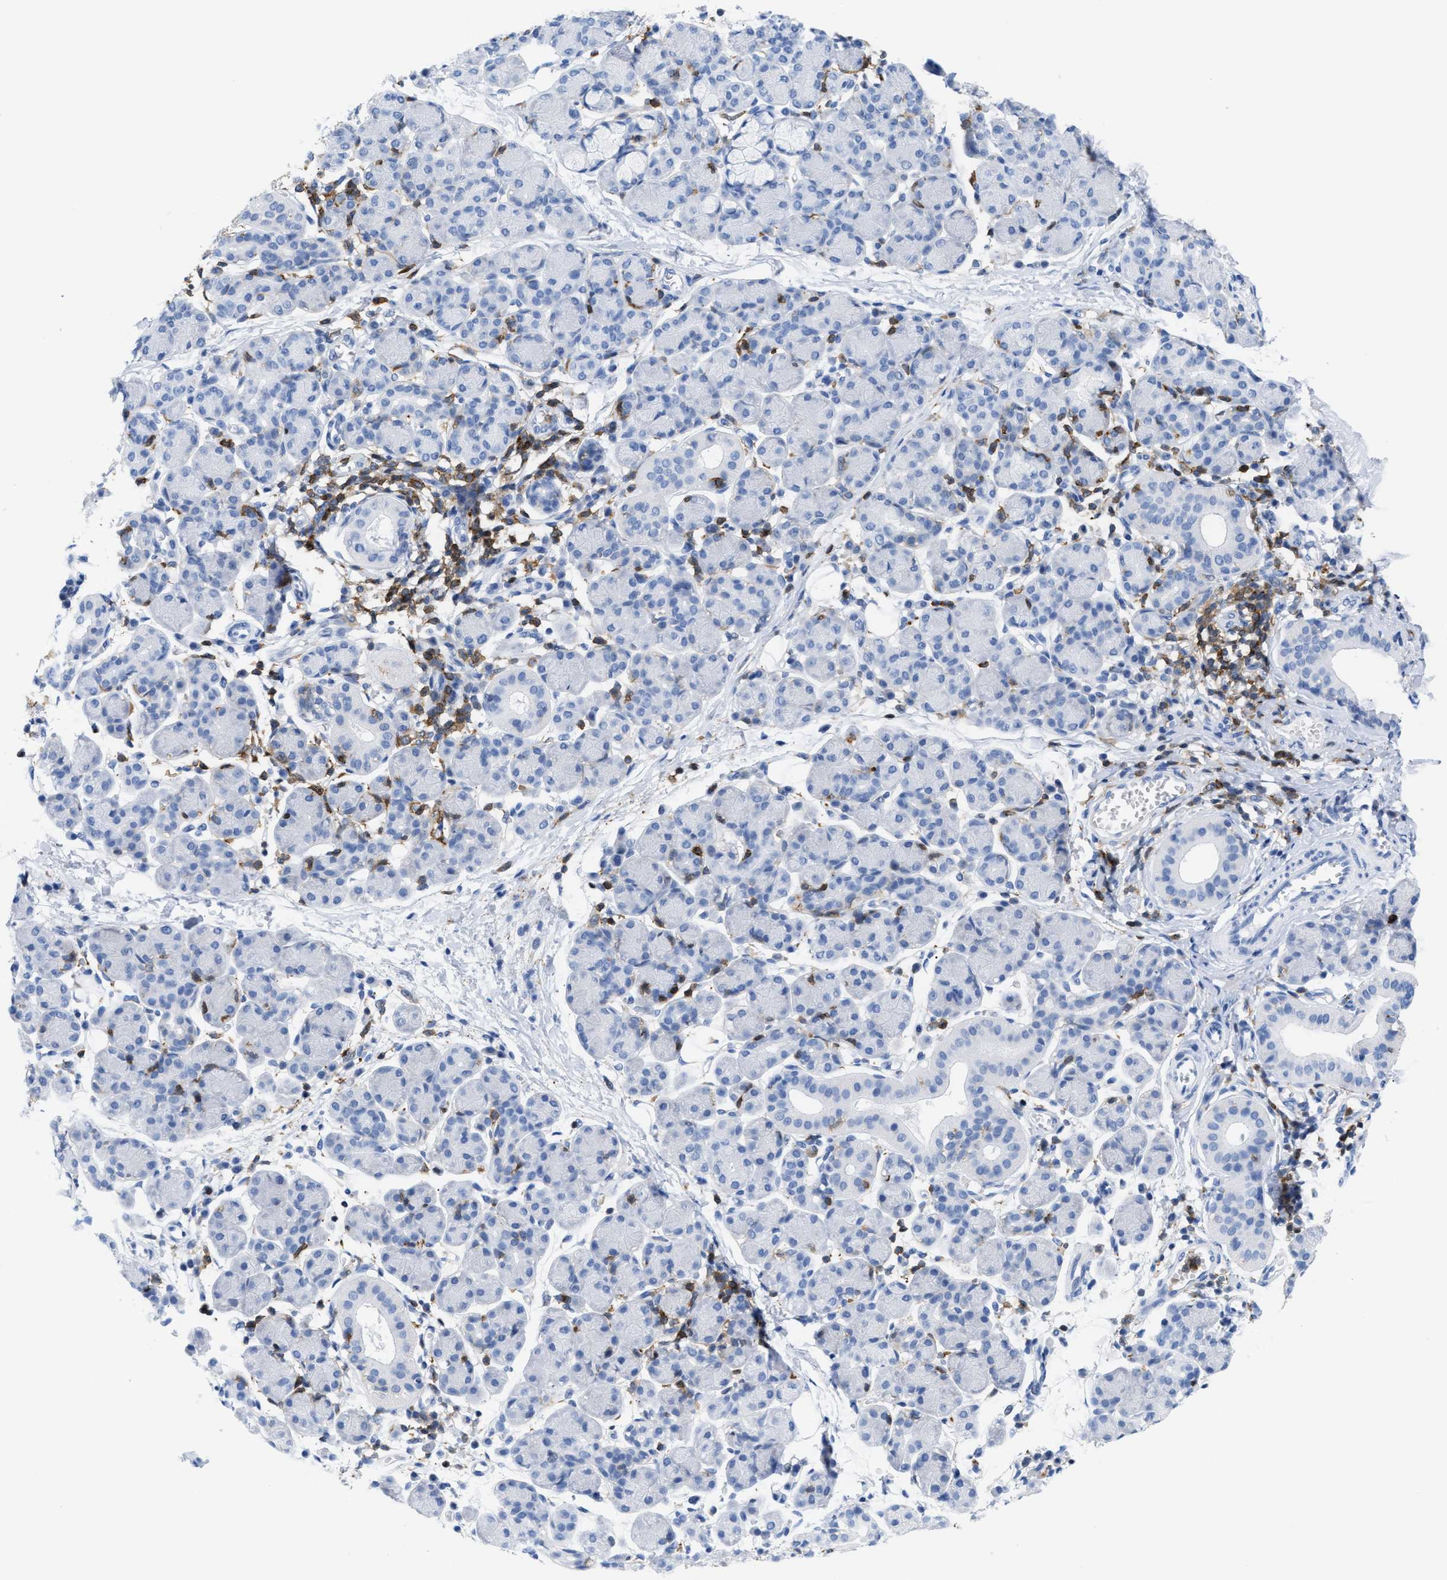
{"staining": {"intensity": "negative", "quantity": "none", "location": "none"}, "tissue": "salivary gland", "cell_type": "Glandular cells", "image_type": "normal", "snomed": [{"axis": "morphology", "description": "Normal tissue, NOS"}, {"axis": "morphology", "description": "Inflammation, NOS"}, {"axis": "topography", "description": "Lymph node"}, {"axis": "topography", "description": "Salivary gland"}], "caption": "Micrograph shows no significant protein positivity in glandular cells of unremarkable salivary gland. (DAB immunohistochemistry (IHC) visualized using brightfield microscopy, high magnification).", "gene": "LCP1", "patient": {"sex": "male", "age": 3}}